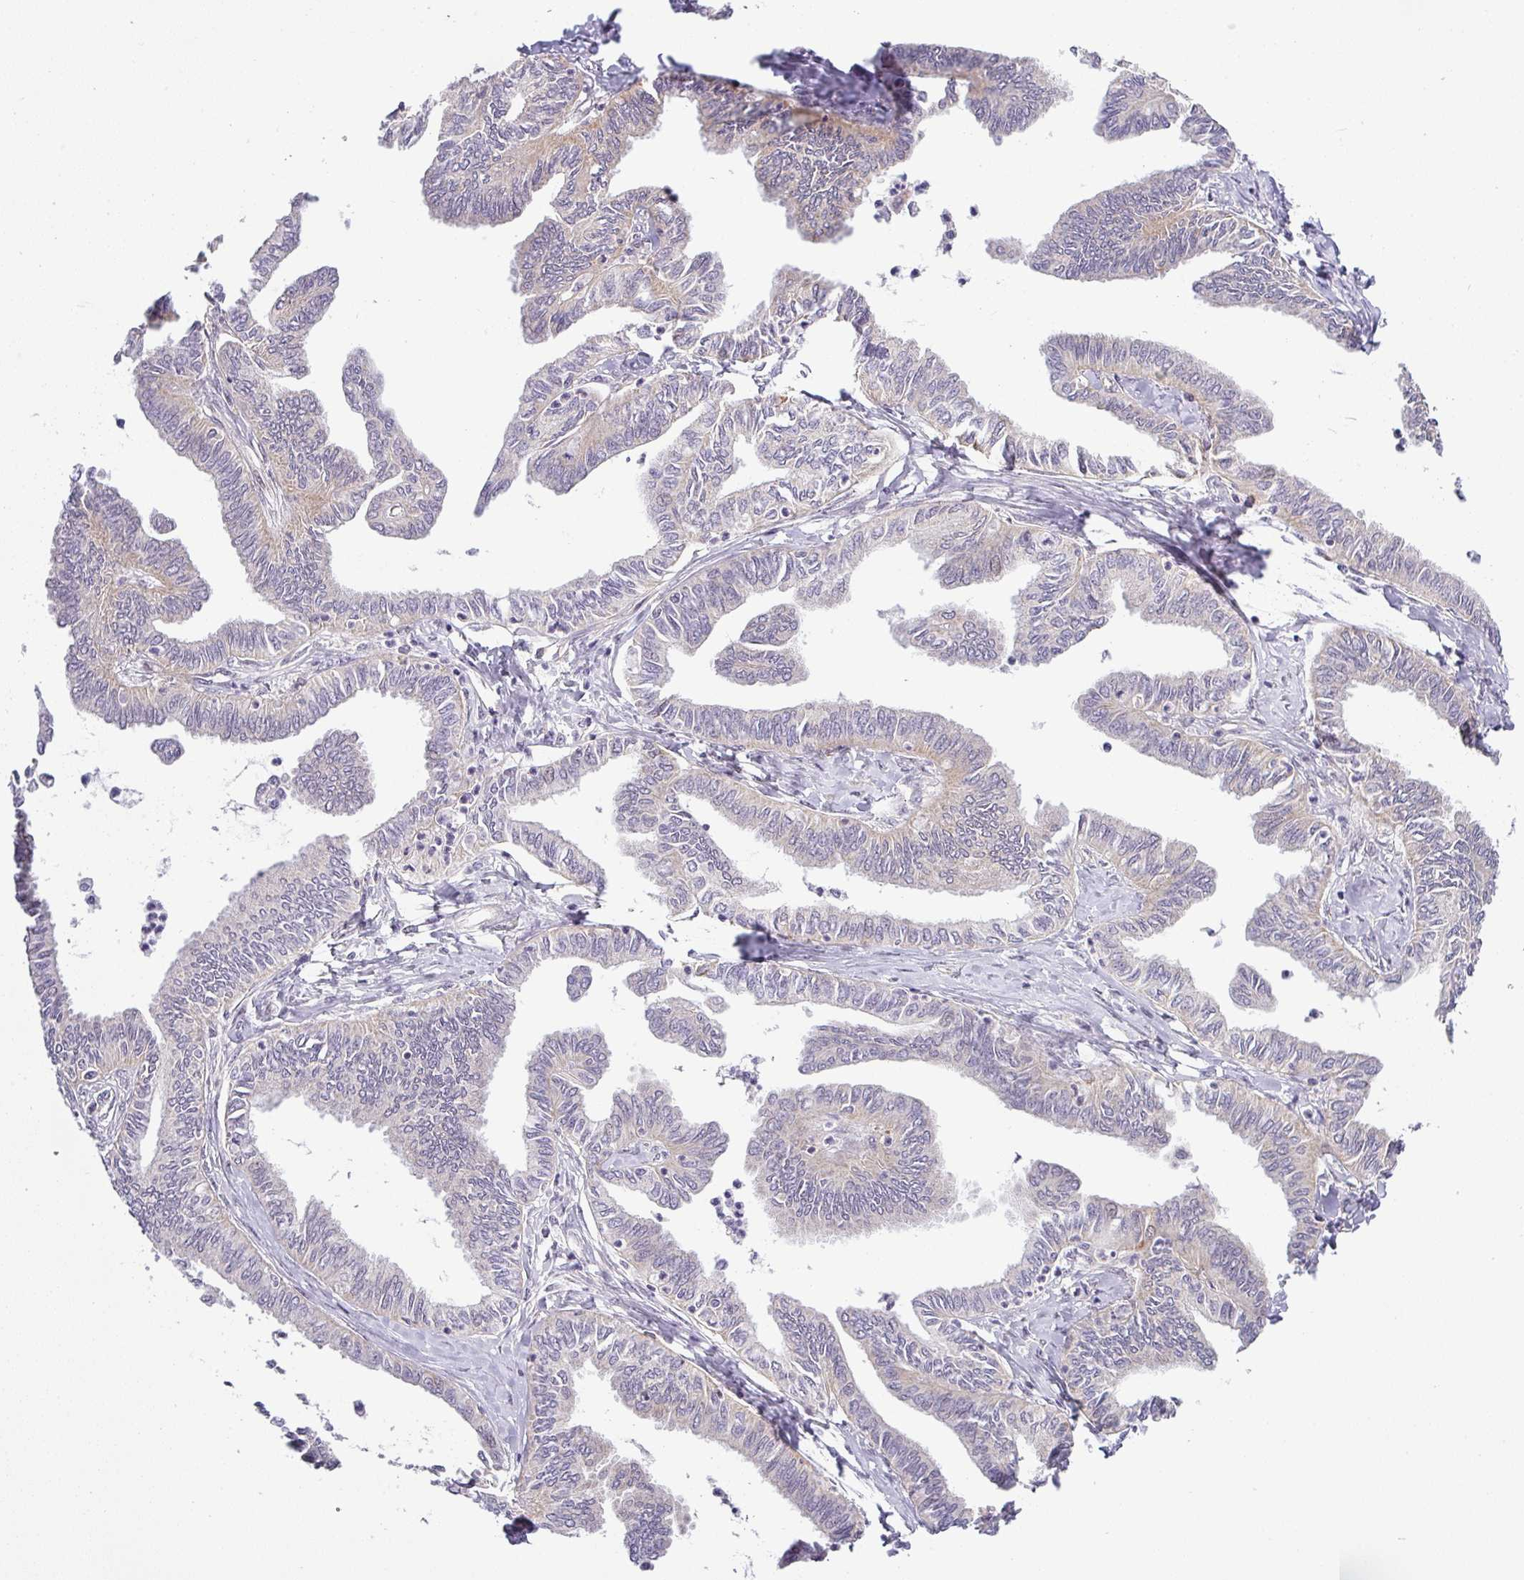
{"staining": {"intensity": "weak", "quantity": "<25%", "location": "cytoplasmic/membranous"}, "tissue": "ovarian cancer", "cell_type": "Tumor cells", "image_type": "cancer", "snomed": [{"axis": "morphology", "description": "Carcinoma, endometroid"}, {"axis": "topography", "description": "Ovary"}], "caption": "Ovarian cancer stained for a protein using IHC demonstrates no staining tumor cells.", "gene": "NDUFB2", "patient": {"sex": "female", "age": 70}}